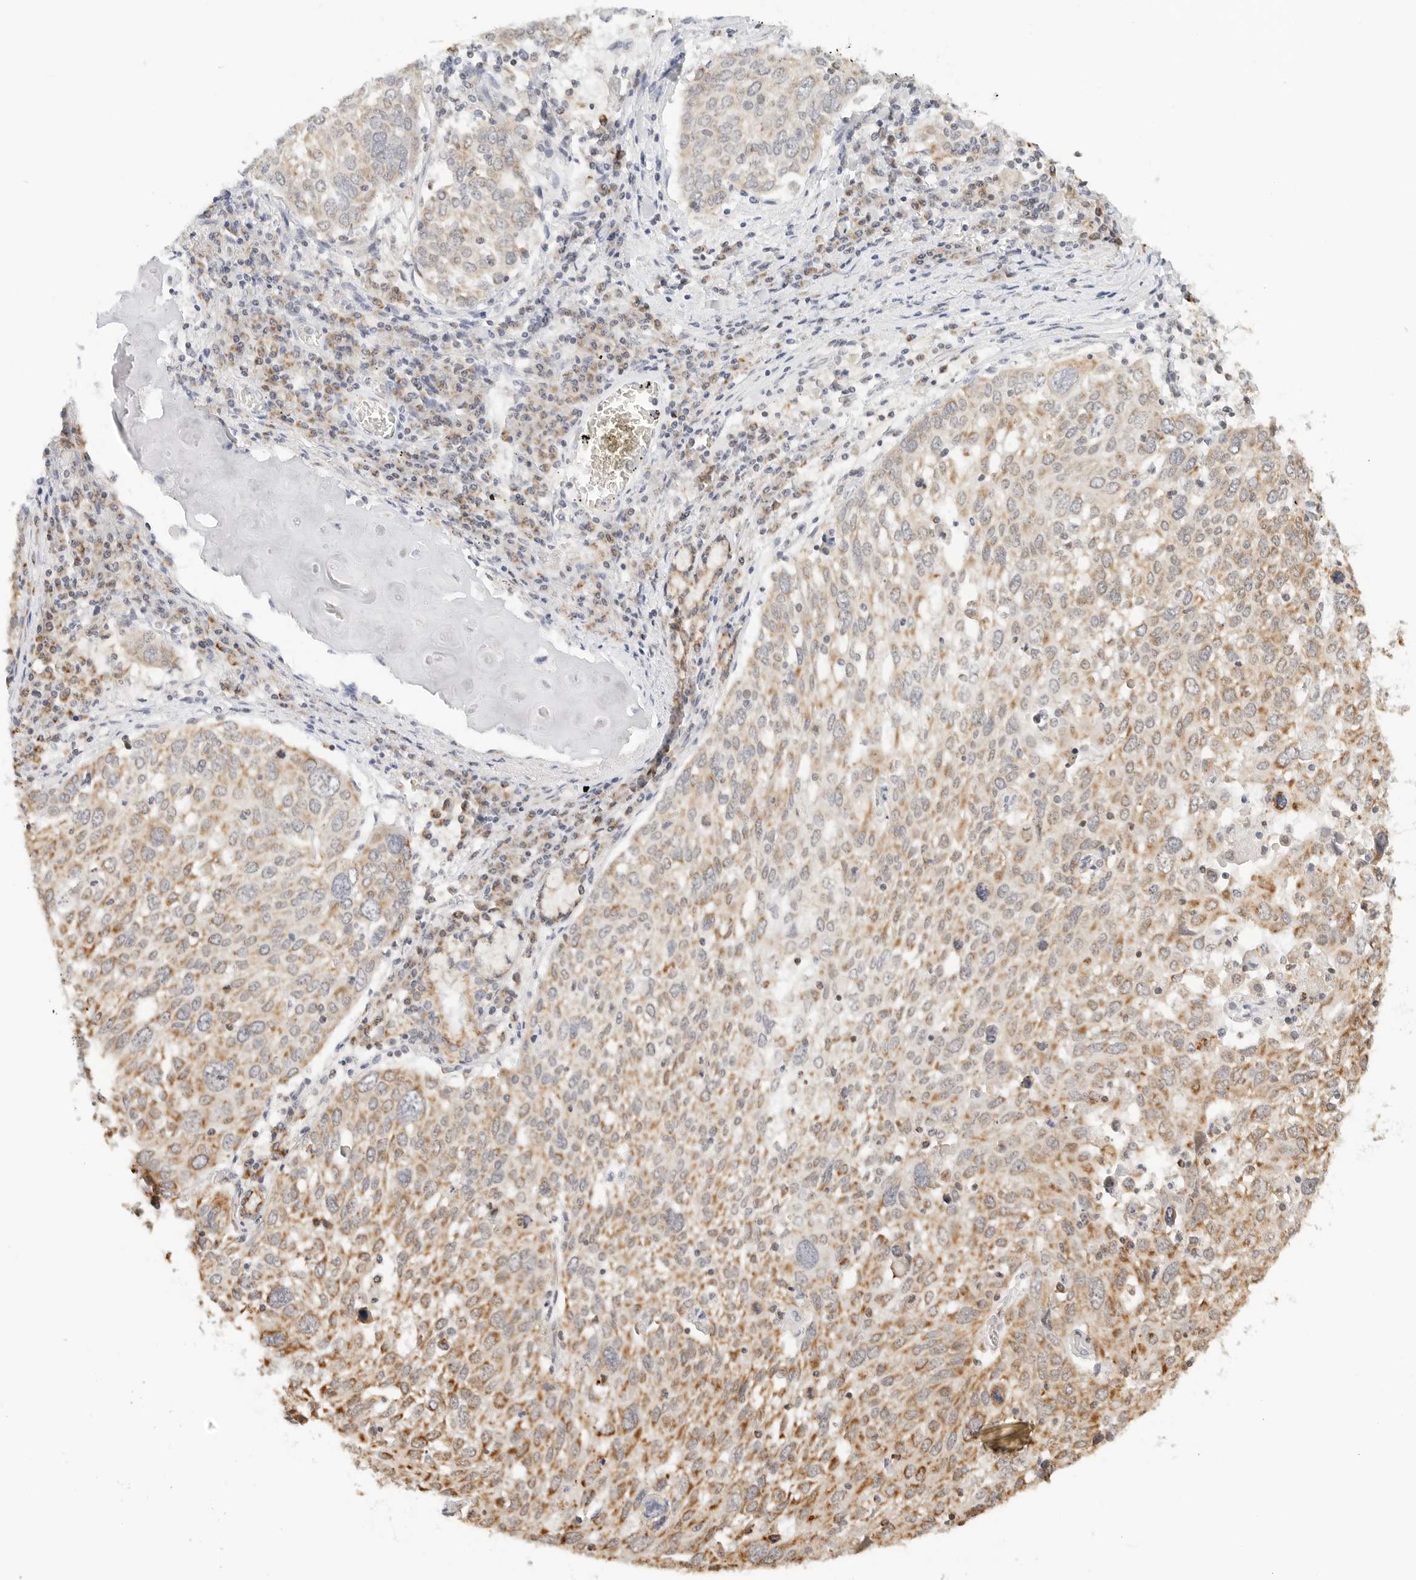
{"staining": {"intensity": "moderate", "quantity": "25%-75%", "location": "cytoplasmic/membranous"}, "tissue": "lung cancer", "cell_type": "Tumor cells", "image_type": "cancer", "snomed": [{"axis": "morphology", "description": "Squamous cell carcinoma, NOS"}, {"axis": "topography", "description": "Lung"}], "caption": "Protein expression analysis of human lung cancer reveals moderate cytoplasmic/membranous staining in about 25%-75% of tumor cells.", "gene": "ATL1", "patient": {"sex": "male", "age": 65}}